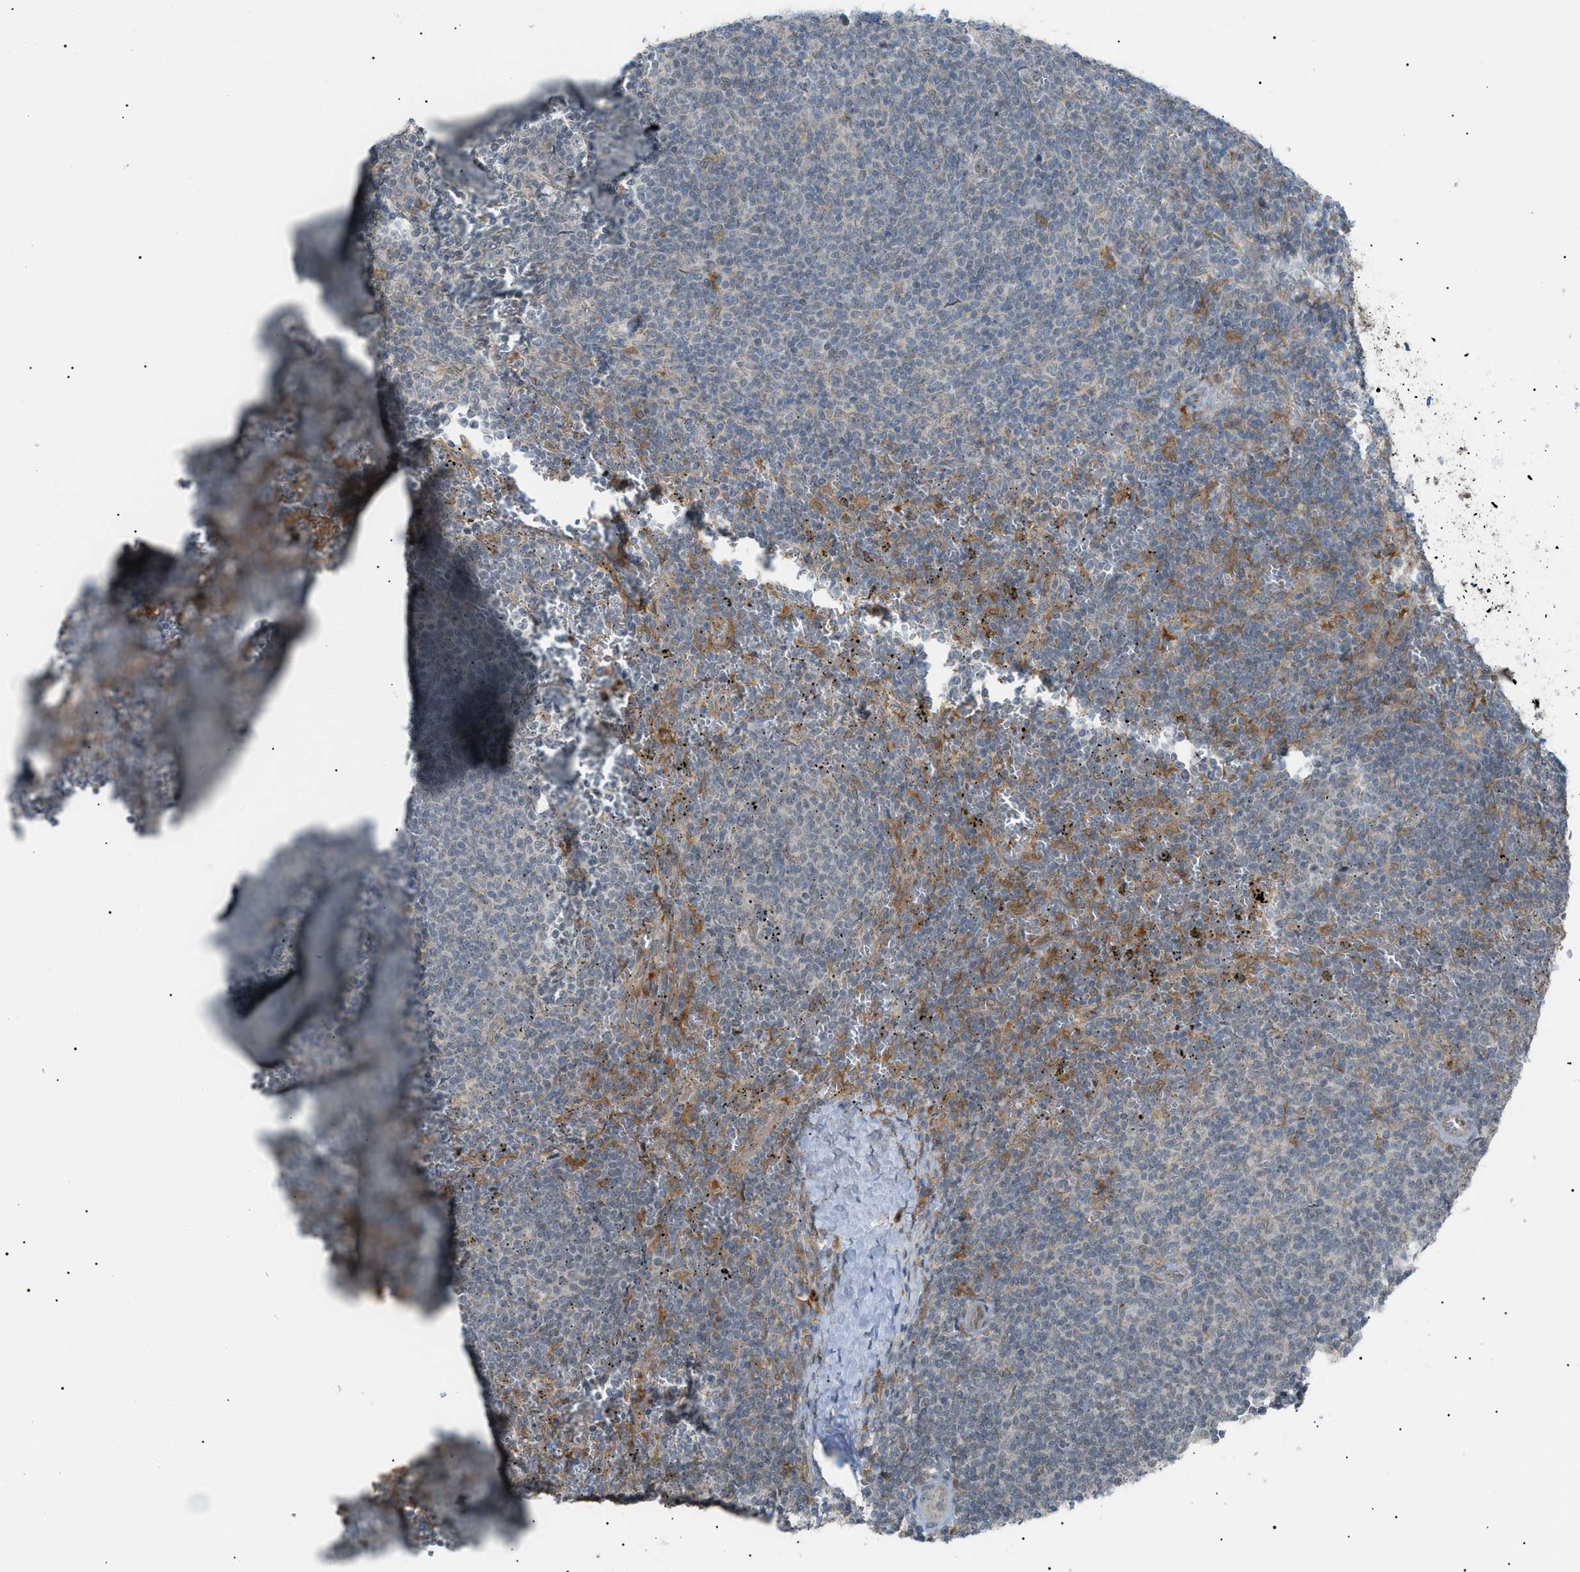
{"staining": {"intensity": "negative", "quantity": "none", "location": "none"}, "tissue": "lymphoma", "cell_type": "Tumor cells", "image_type": "cancer", "snomed": [{"axis": "morphology", "description": "Malignant lymphoma, non-Hodgkin's type, Low grade"}, {"axis": "topography", "description": "Spleen"}], "caption": "A high-resolution micrograph shows immunohistochemistry staining of lymphoma, which demonstrates no significant expression in tumor cells.", "gene": "LPIN2", "patient": {"sex": "female", "age": 50}}